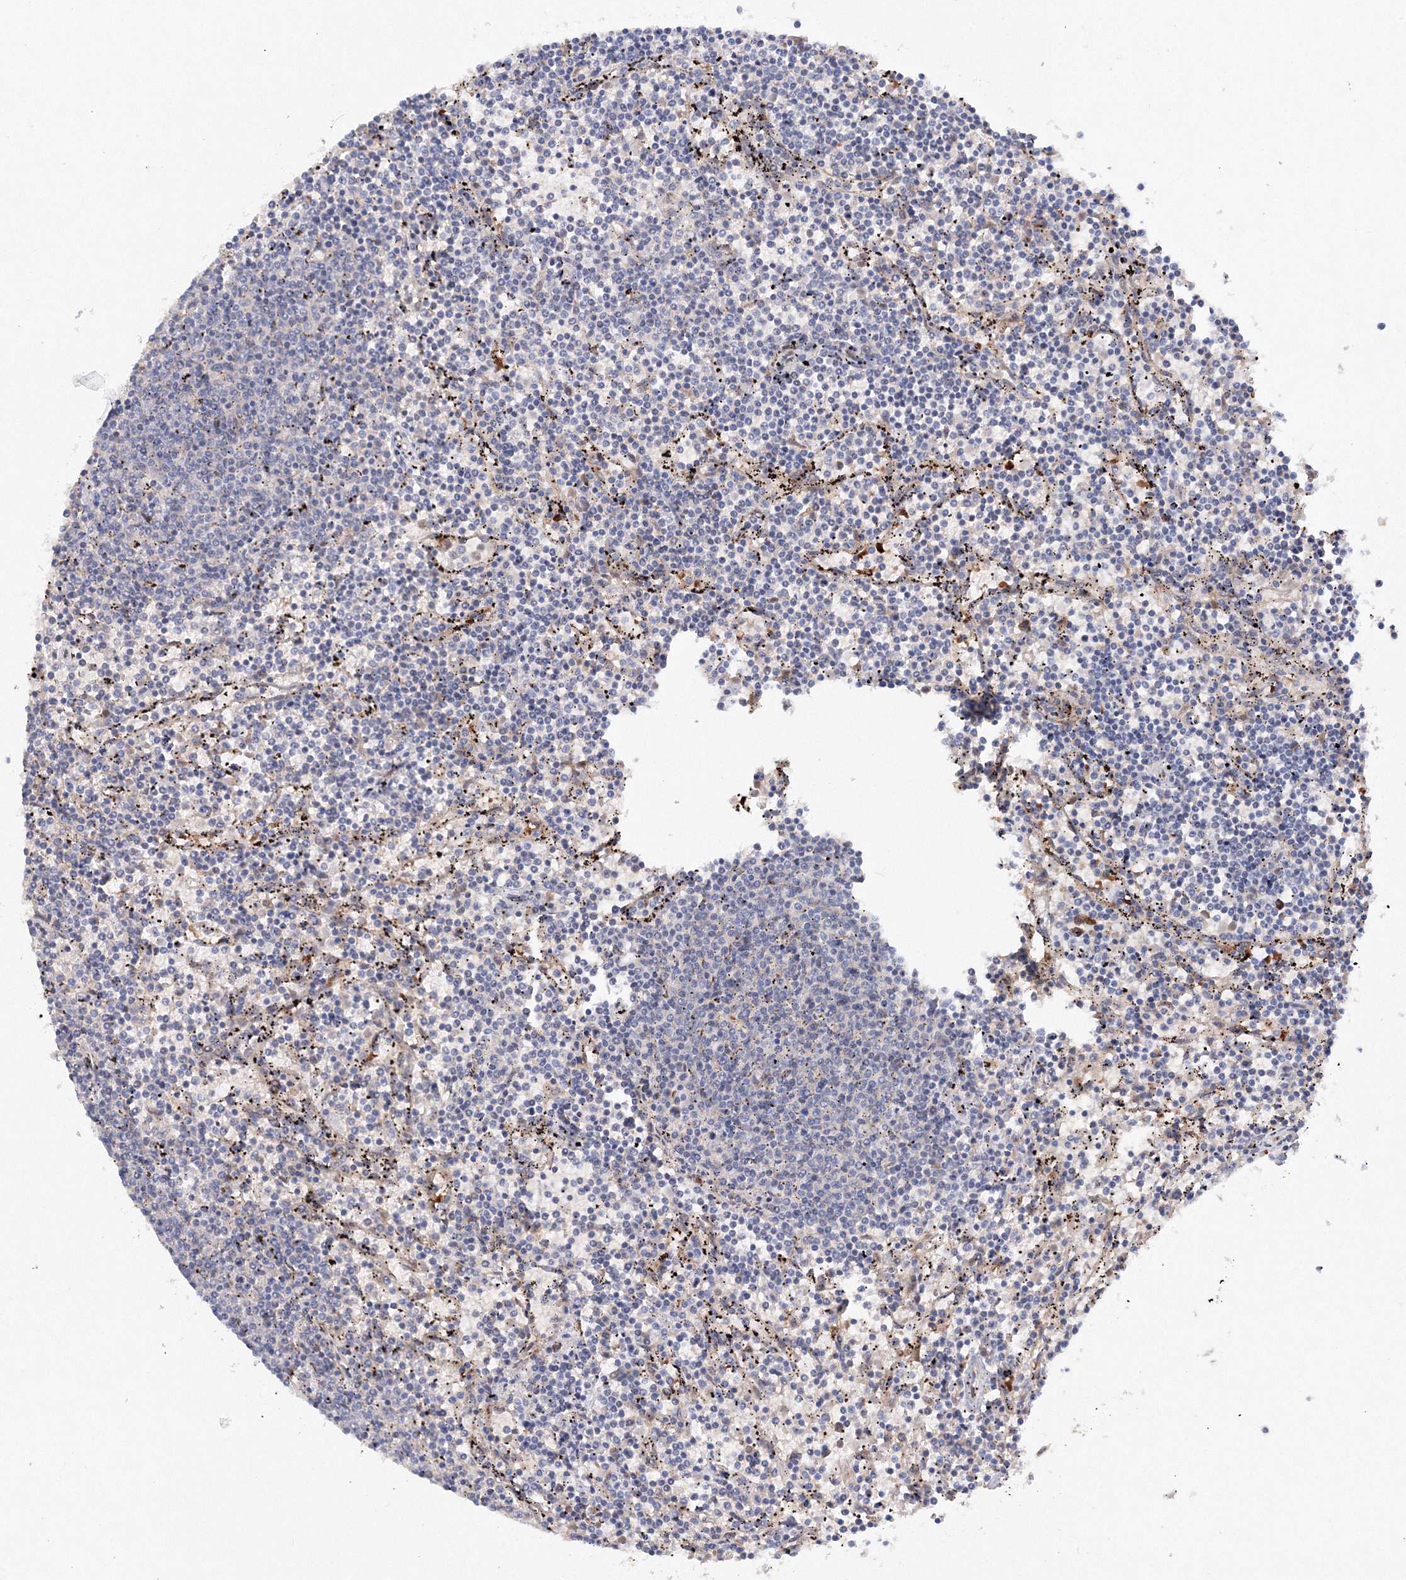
{"staining": {"intensity": "negative", "quantity": "none", "location": "none"}, "tissue": "lymphoma", "cell_type": "Tumor cells", "image_type": "cancer", "snomed": [{"axis": "morphology", "description": "Malignant lymphoma, non-Hodgkin's type, Low grade"}, {"axis": "topography", "description": "Spleen"}], "caption": "This is a photomicrograph of immunohistochemistry staining of lymphoma, which shows no staining in tumor cells.", "gene": "DIS3L2", "patient": {"sex": "female", "age": 50}}